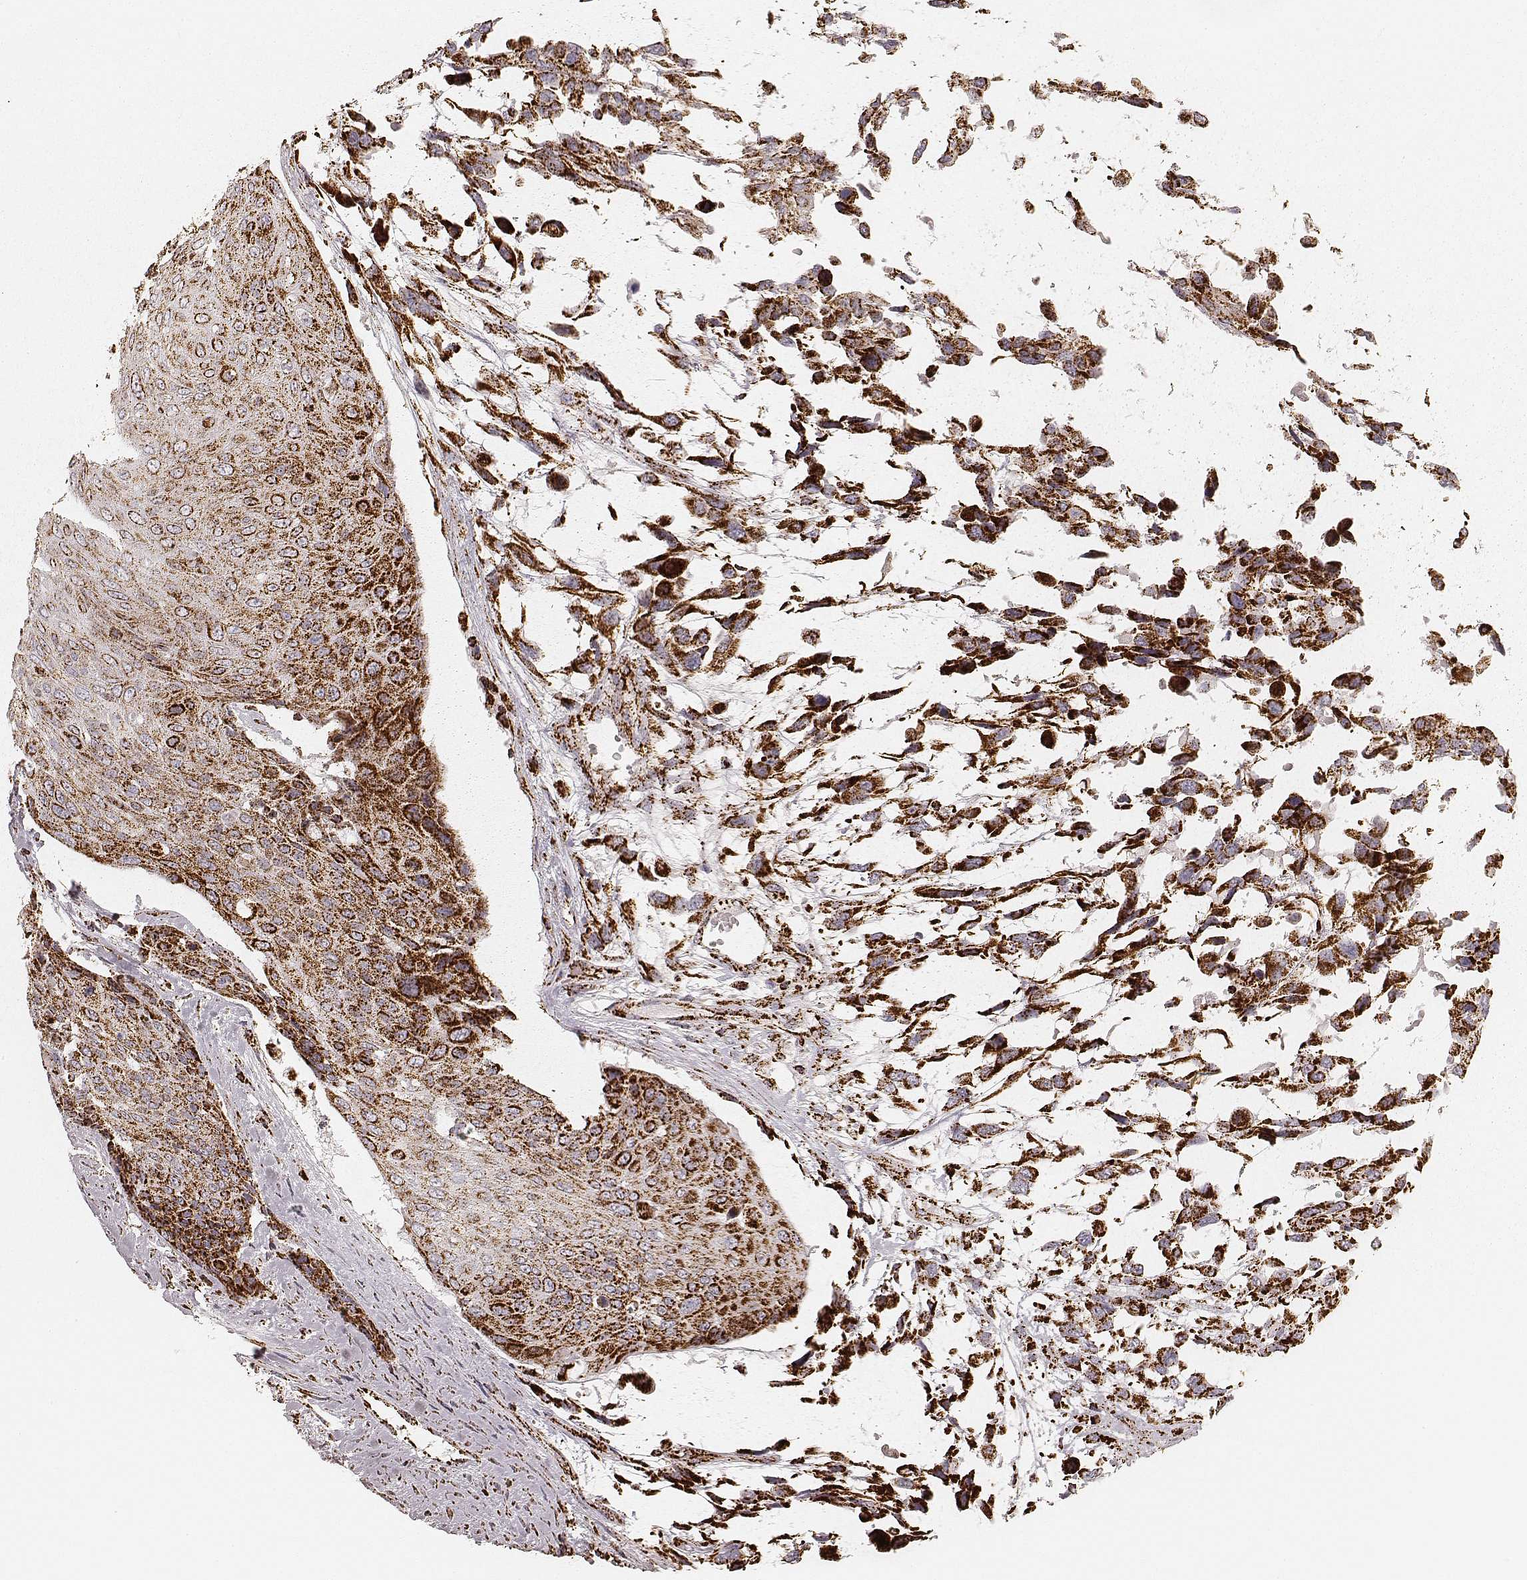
{"staining": {"intensity": "strong", "quantity": ">75%", "location": "cytoplasmic/membranous"}, "tissue": "urothelial cancer", "cell_type": "Tumor cells", "image_type": "cancer", "snomed": [{"axis": "morphology", "description": "Urothelial carcinoma, High grade"}, {"axis": "topography", "description": "Urinary bladder"}], "caption": "Brown immunohistochemical staining in urothelial cancer shows strong cytoplasmic/membranous expression in about >75% of tumor cells. (Brightfield microscopy of DAB IHC at high magnification).", "gene": "CS", "patient": {"sex": "female", "age": 70}}